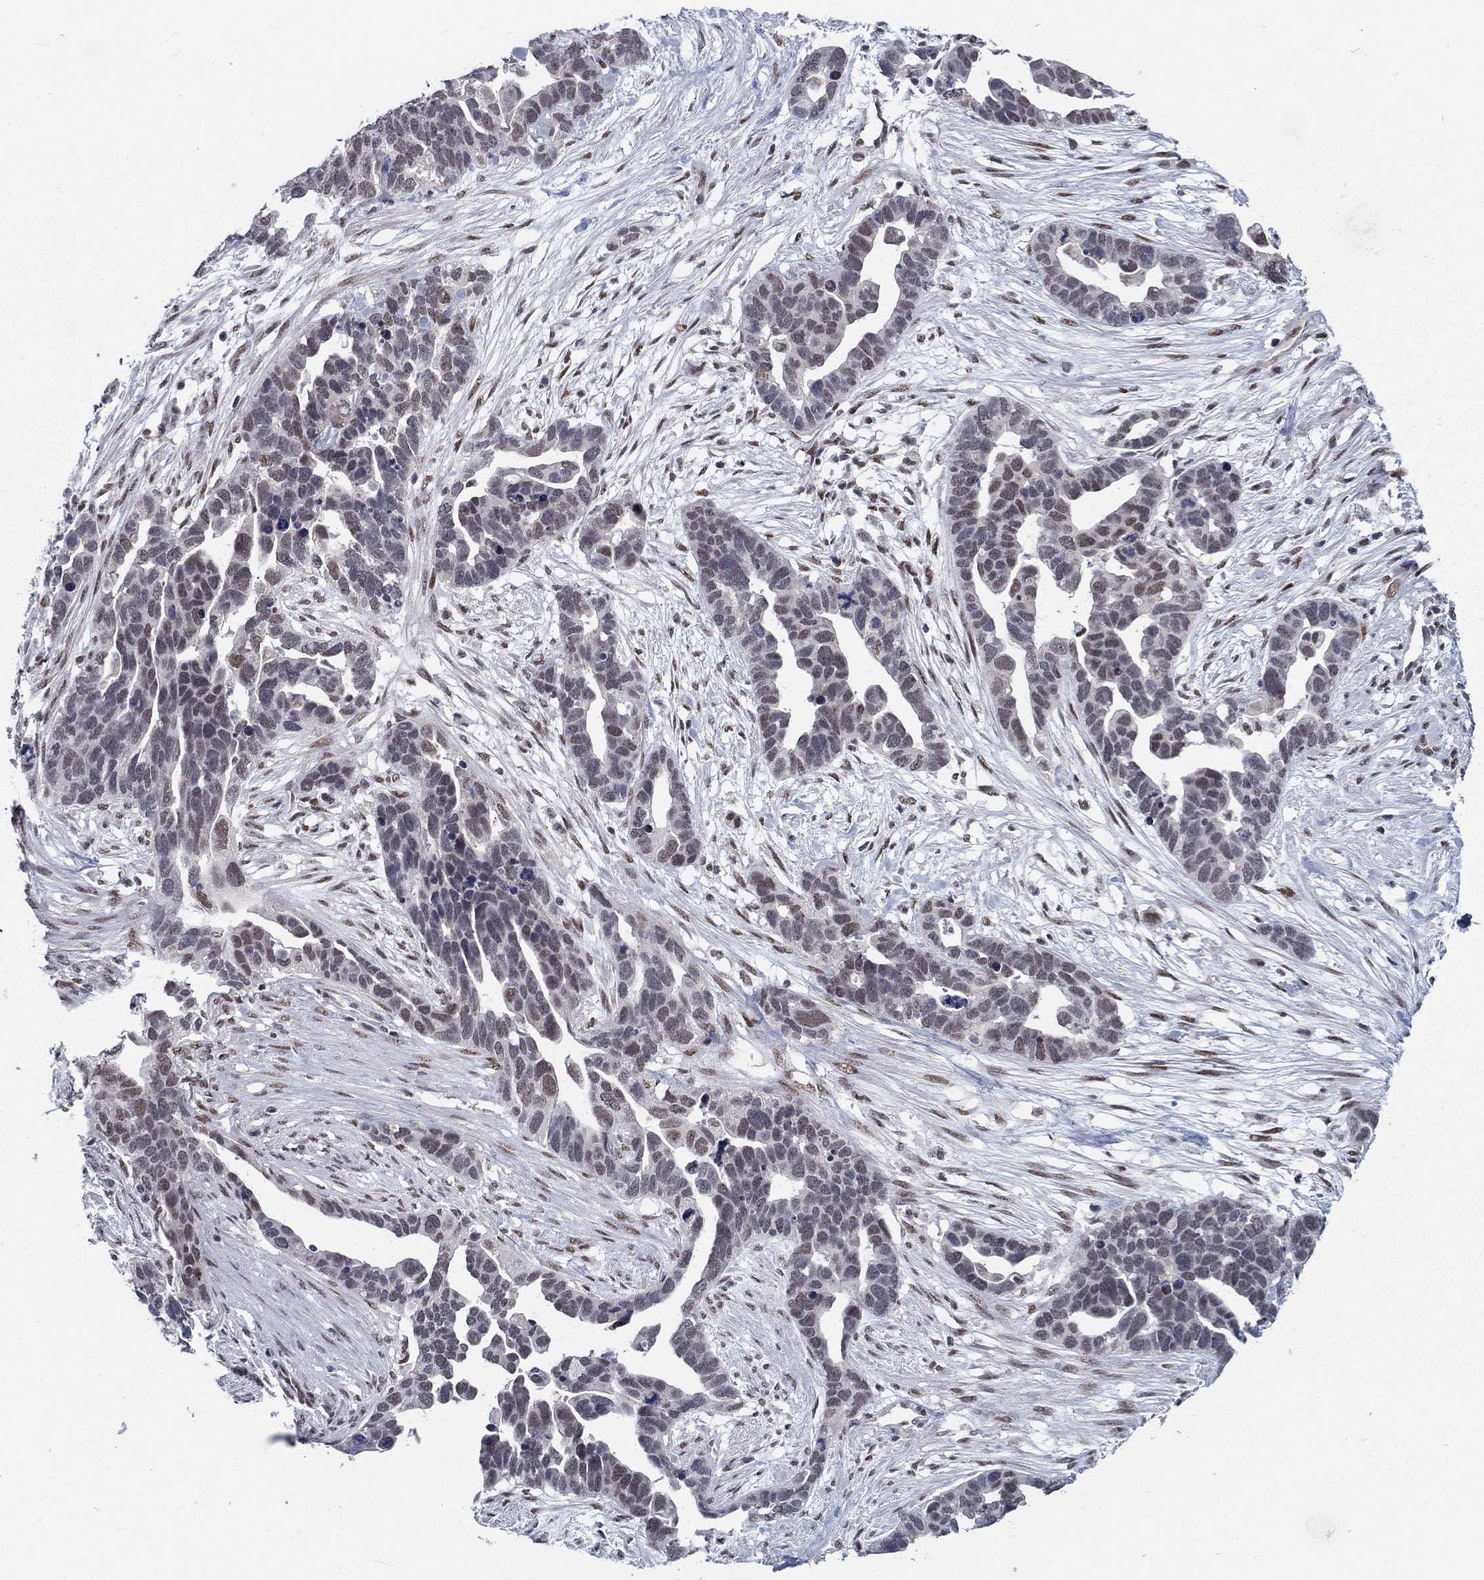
{"staining": {"intensity": "moderate", "quantity": "<25%", "location": "nuclear"}, "tissue": "ovarian cancer", "cell_type": "Tumor cells", "image_type": "cancer", "snomed": [{"axis": "morphology", "description": "Cystadenocarcinoma, serous, NOS"}, {"axis": "topography", "description": "Ovary"}], "caption": "Ovarian cancer tissue shows moderate nuclear staining in approximately <25% of tumor cells Using DAB (brown) and hematoxylin (blue) stains, captured at high magnification using brightfield microscopy.", "gene": "ZBED1", "patient": {"sex": "female", "age": 54}}